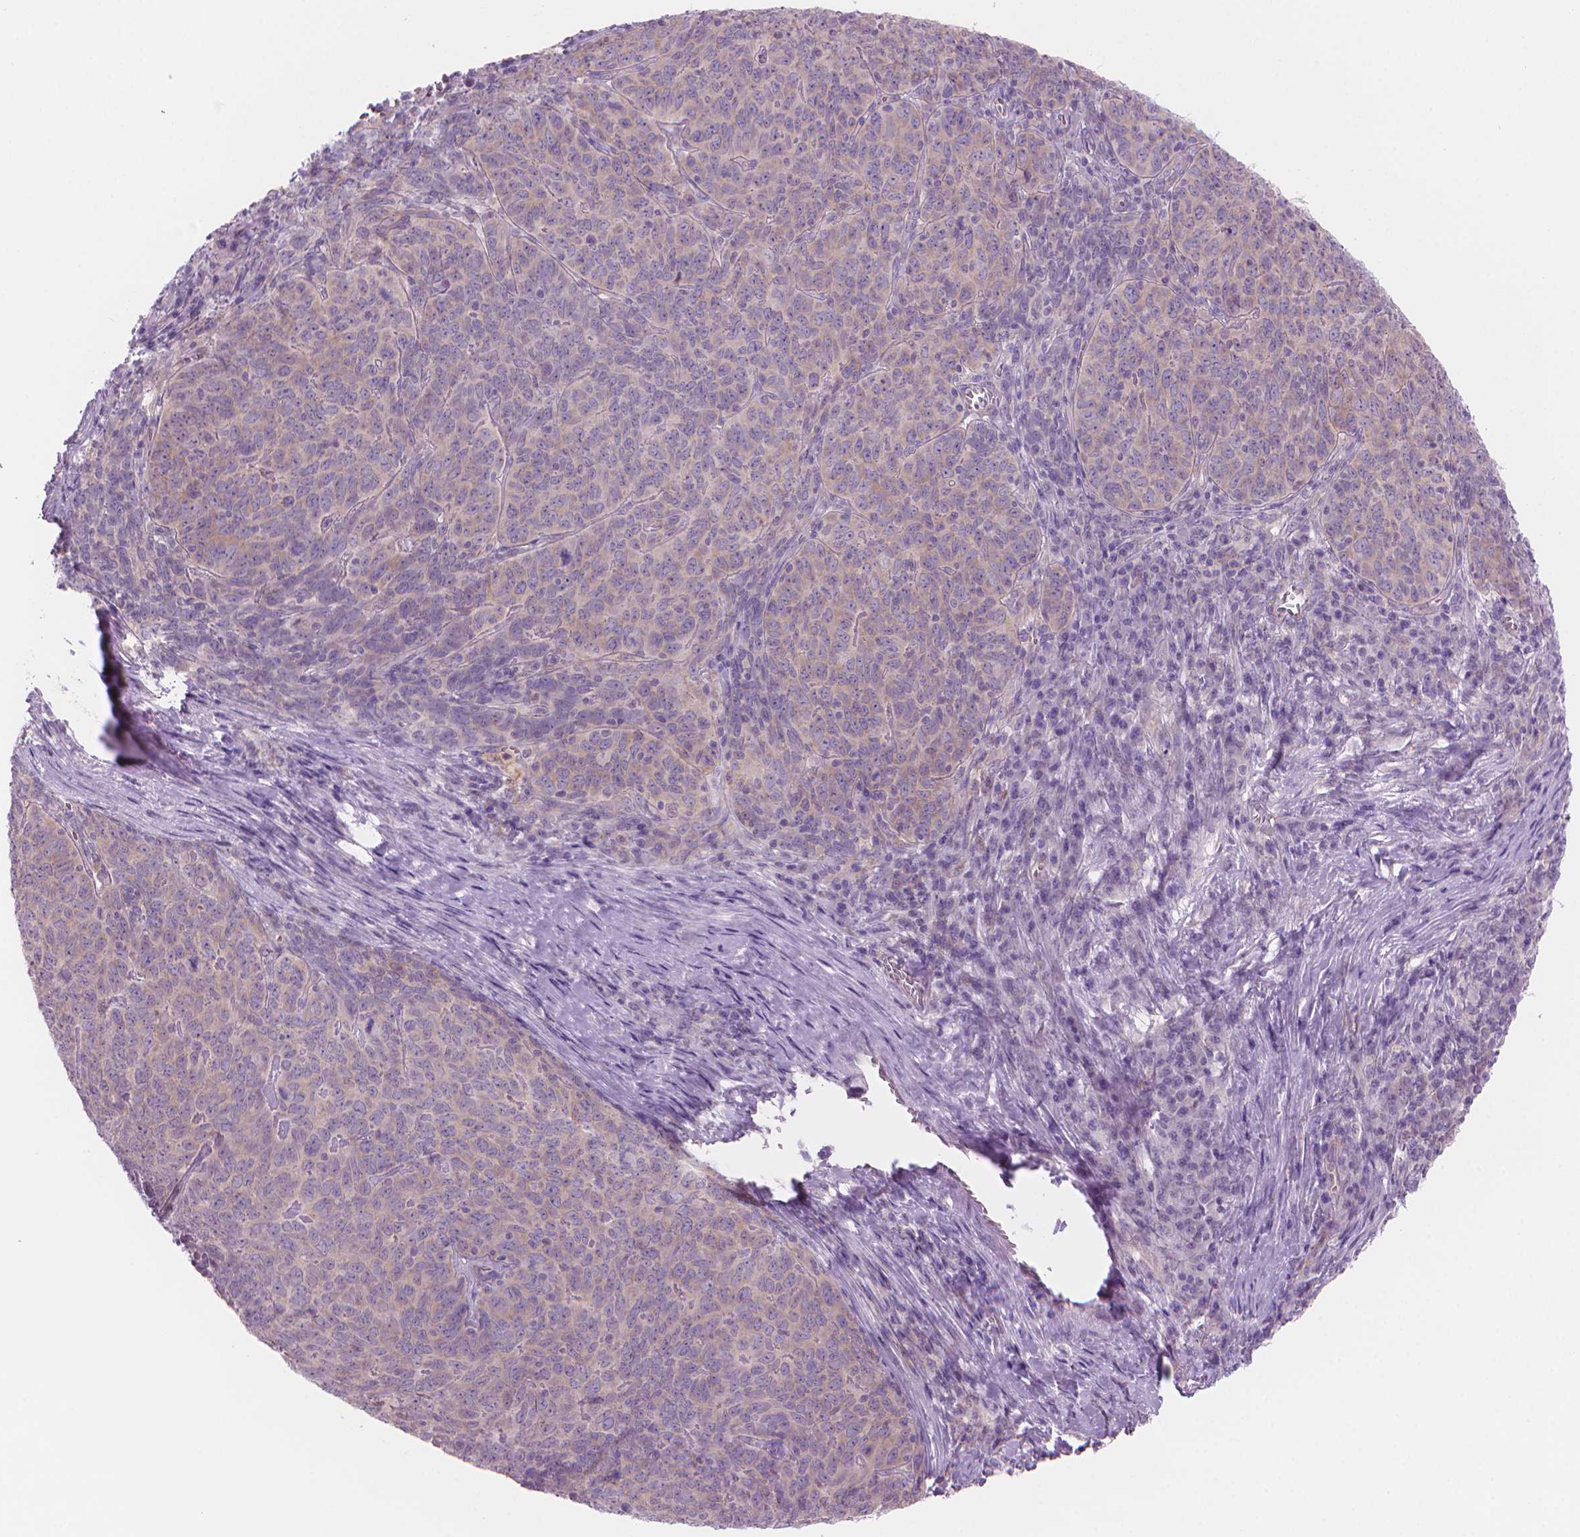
{"staining": {"intensity": "weak", "quantity": "<25%", "location": "cytoplasmic/membranous"}, "tissue": "skin cancer", "cell_type": "Tumor cells", "image_type": "cancer", "snomed": [{"axis": "morphology", "description": "Squamous cell carcinoma, NOS"}, {"axis": "topography", "description": "Skin"}, {"axis": "topography", "description": "Anal"}], "caption": "An image of human skin cancer (squamous cell carcinoma) is negative for staining in tumor cells. Nuclei are stained in blue.", "gene": "ENSG00000187186", "patient": {"sex": "female", "age": 51}}